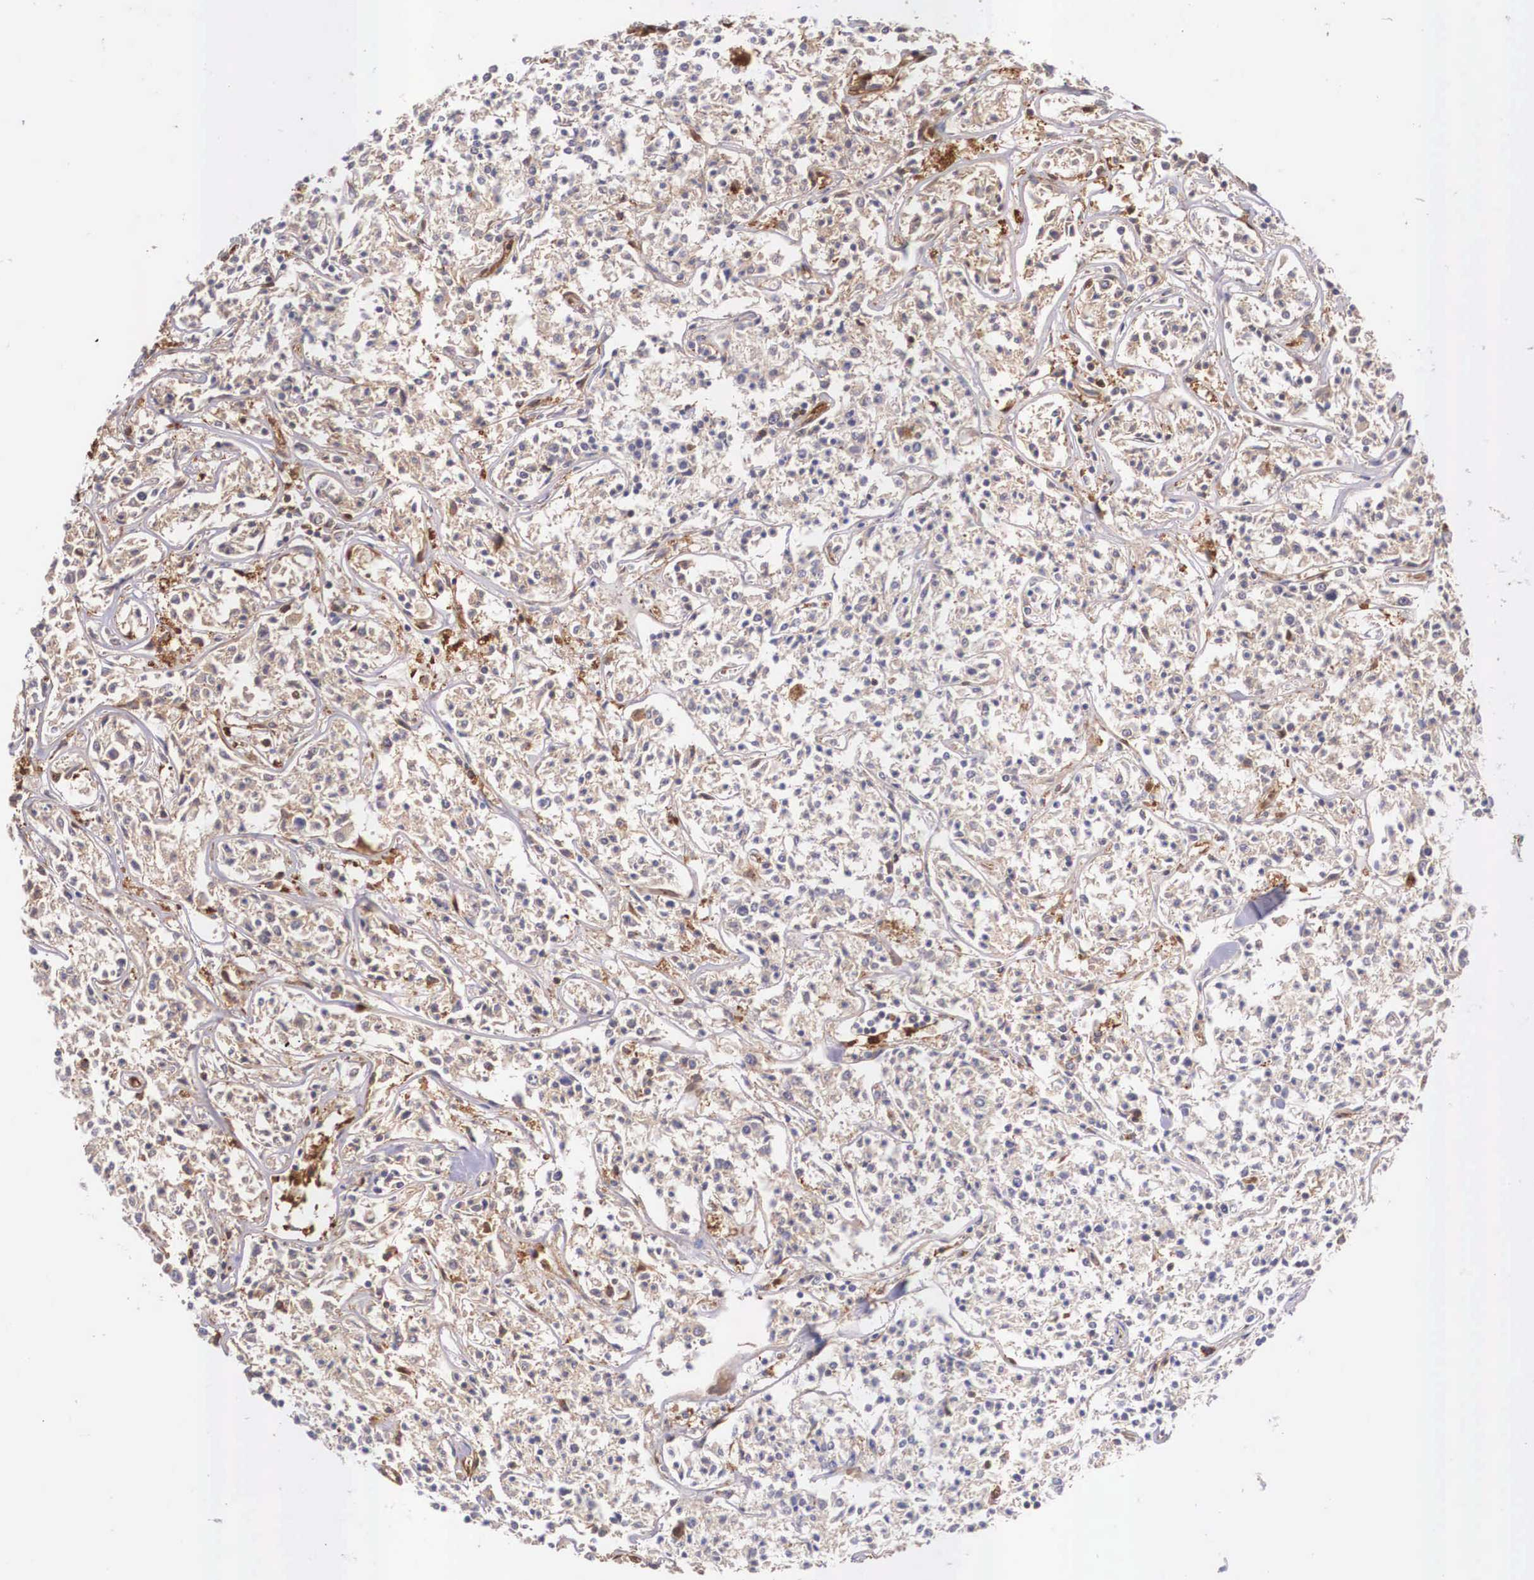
{"staining": {"intensity": "negative", "quantity": "none", "location": "none"}, "tissue": "lymphoma", "cell_type": "Tumor cells", "image_type": "cancer", "snomed": [{"axis": "morphology", "description": "Malignant lymphoma, non-Hodgkin's type, Low grade"}, {"axis": "topography", "description": "Small intestine"}], "caption": "Micrograph shows no protein staining in tumor cells of low-grade malignant lymphoma, non-Hodgkin's type tissue.", "gene": "LGALS1", "patient": {"sex": "female", "age": 59}}